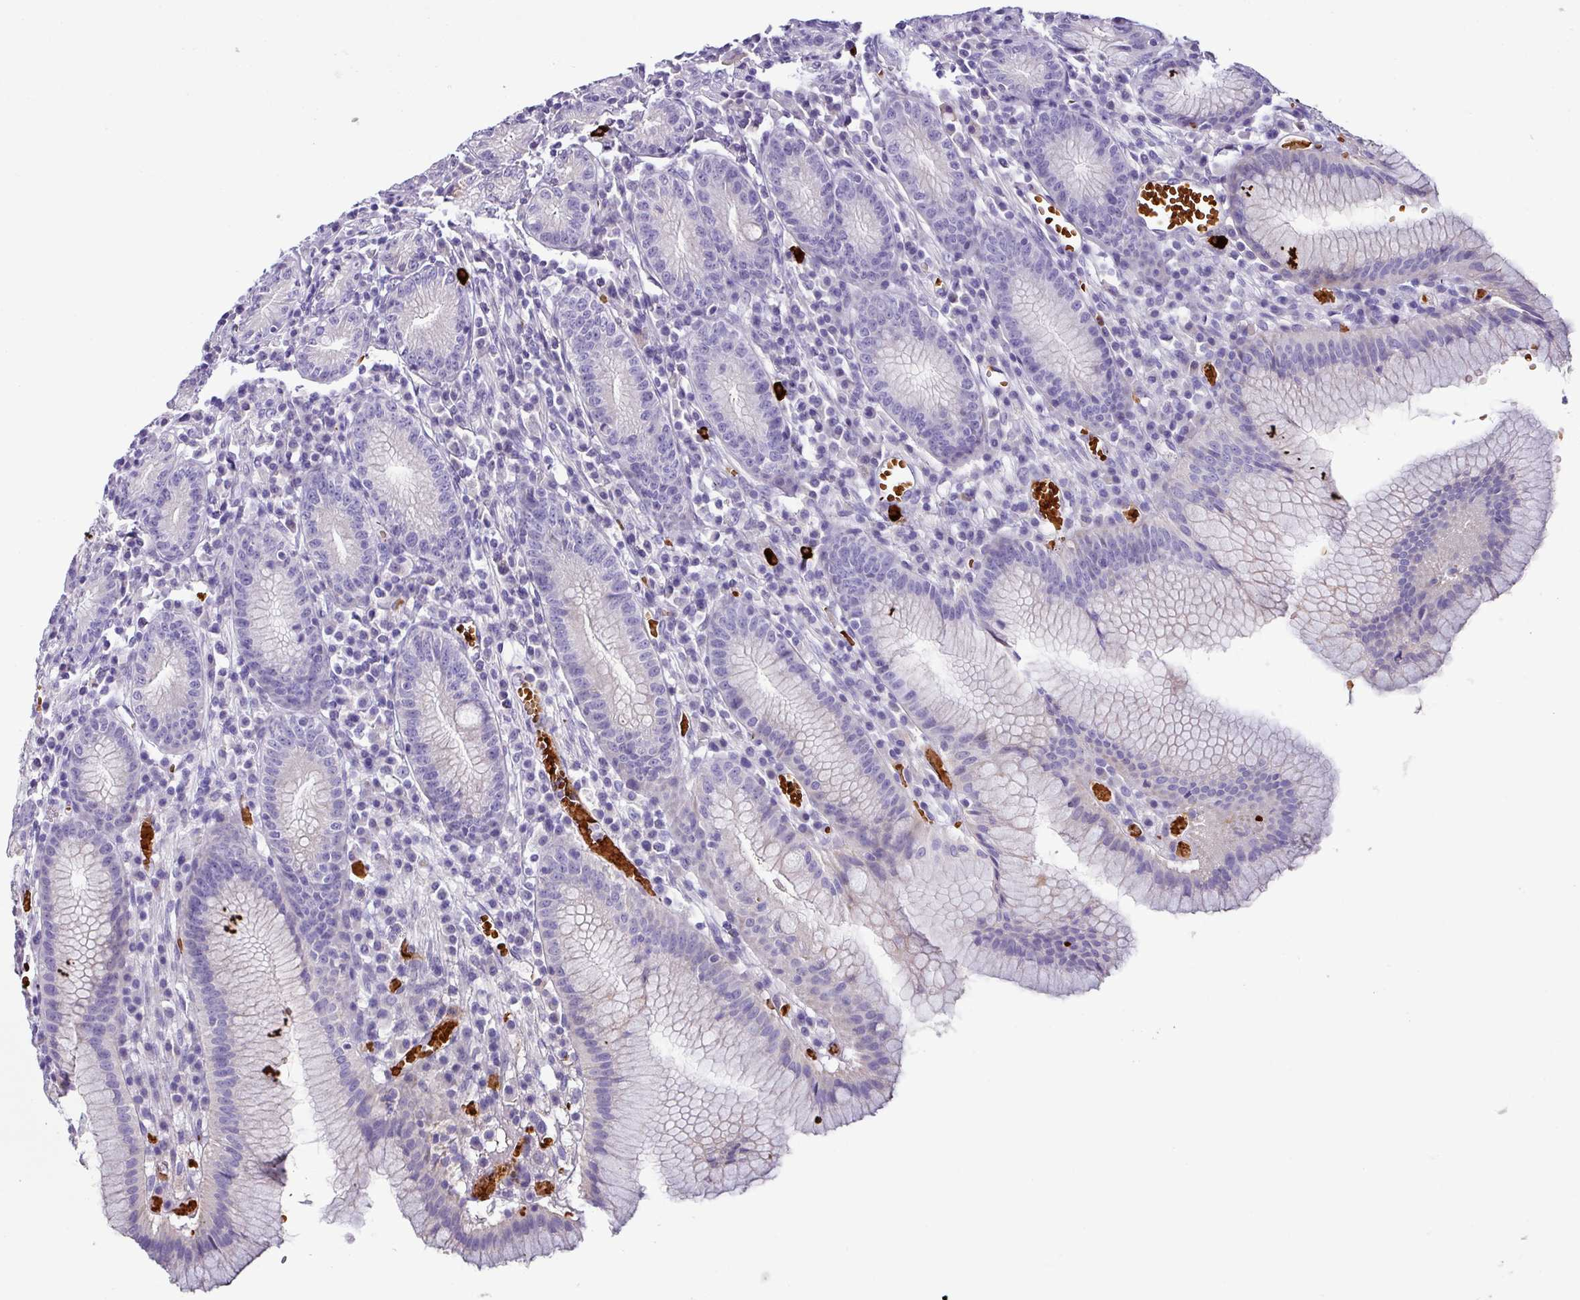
{"staining": {"intensity": "negative", "quantity": "none", "location": "none"}, "tissue": "stomach", "cell_type": "Glandular cells", "image_type": "normal", "snomed": [{"axis": "morphology", "description": "Normal tissue, NOS"}, {"axis": "topography", "description": "Stomach"}], "caption": "This micrograph is of normal stomach stained with immunohistochemistry to label a protein in brown with the nuclei are counter-stained blue. There is no expression in glandular cells. Brightfield microscopy of immunohistochemistry stained with DAB (3,3'-diaminobenzidine) (brown) and hematoxylin (blue), captured at high magnification.", "gene": "NAPSA", "patient": {"sex": "male", "age": 55}}